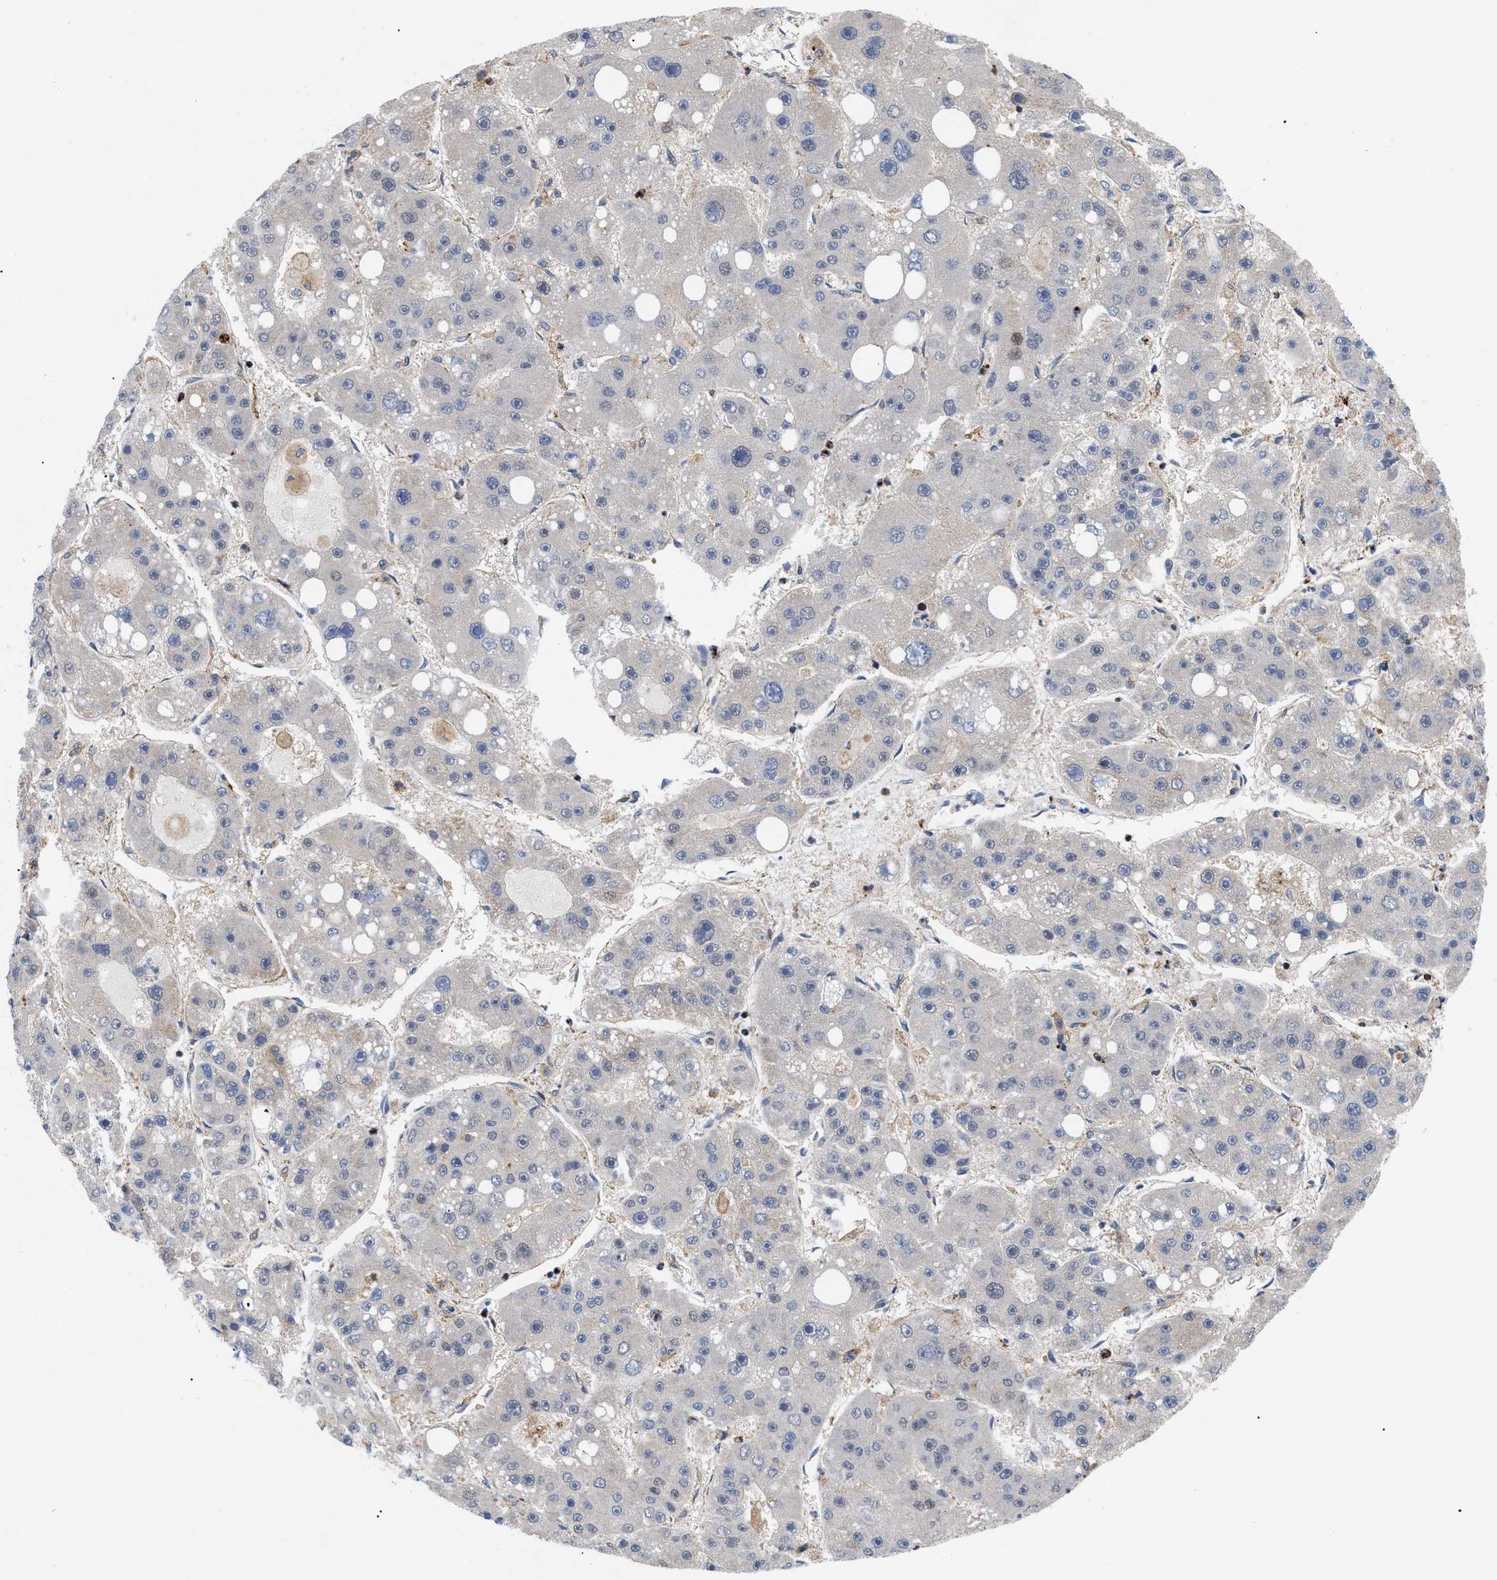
{"staining": {"intensity": "weak", "quantity": "<25%", "location": "cytoplasmic/membranous"}, "tissue": "liver cancer", "cell_type": "Tumor cells", "image_type": "cancer", "snomed": [{"axis": "morphology", "description": "Carcinoma, Hepatocellular, NOS"}, {"axis": "topography", "description": "Liver"}], "caption": "Immunohistochemical staining of hepatocellular carcinoma (liver) displays no significant expression in tumor cells.", "gene": "SPAST", "patient": {"sex": "female", "age": 61}}